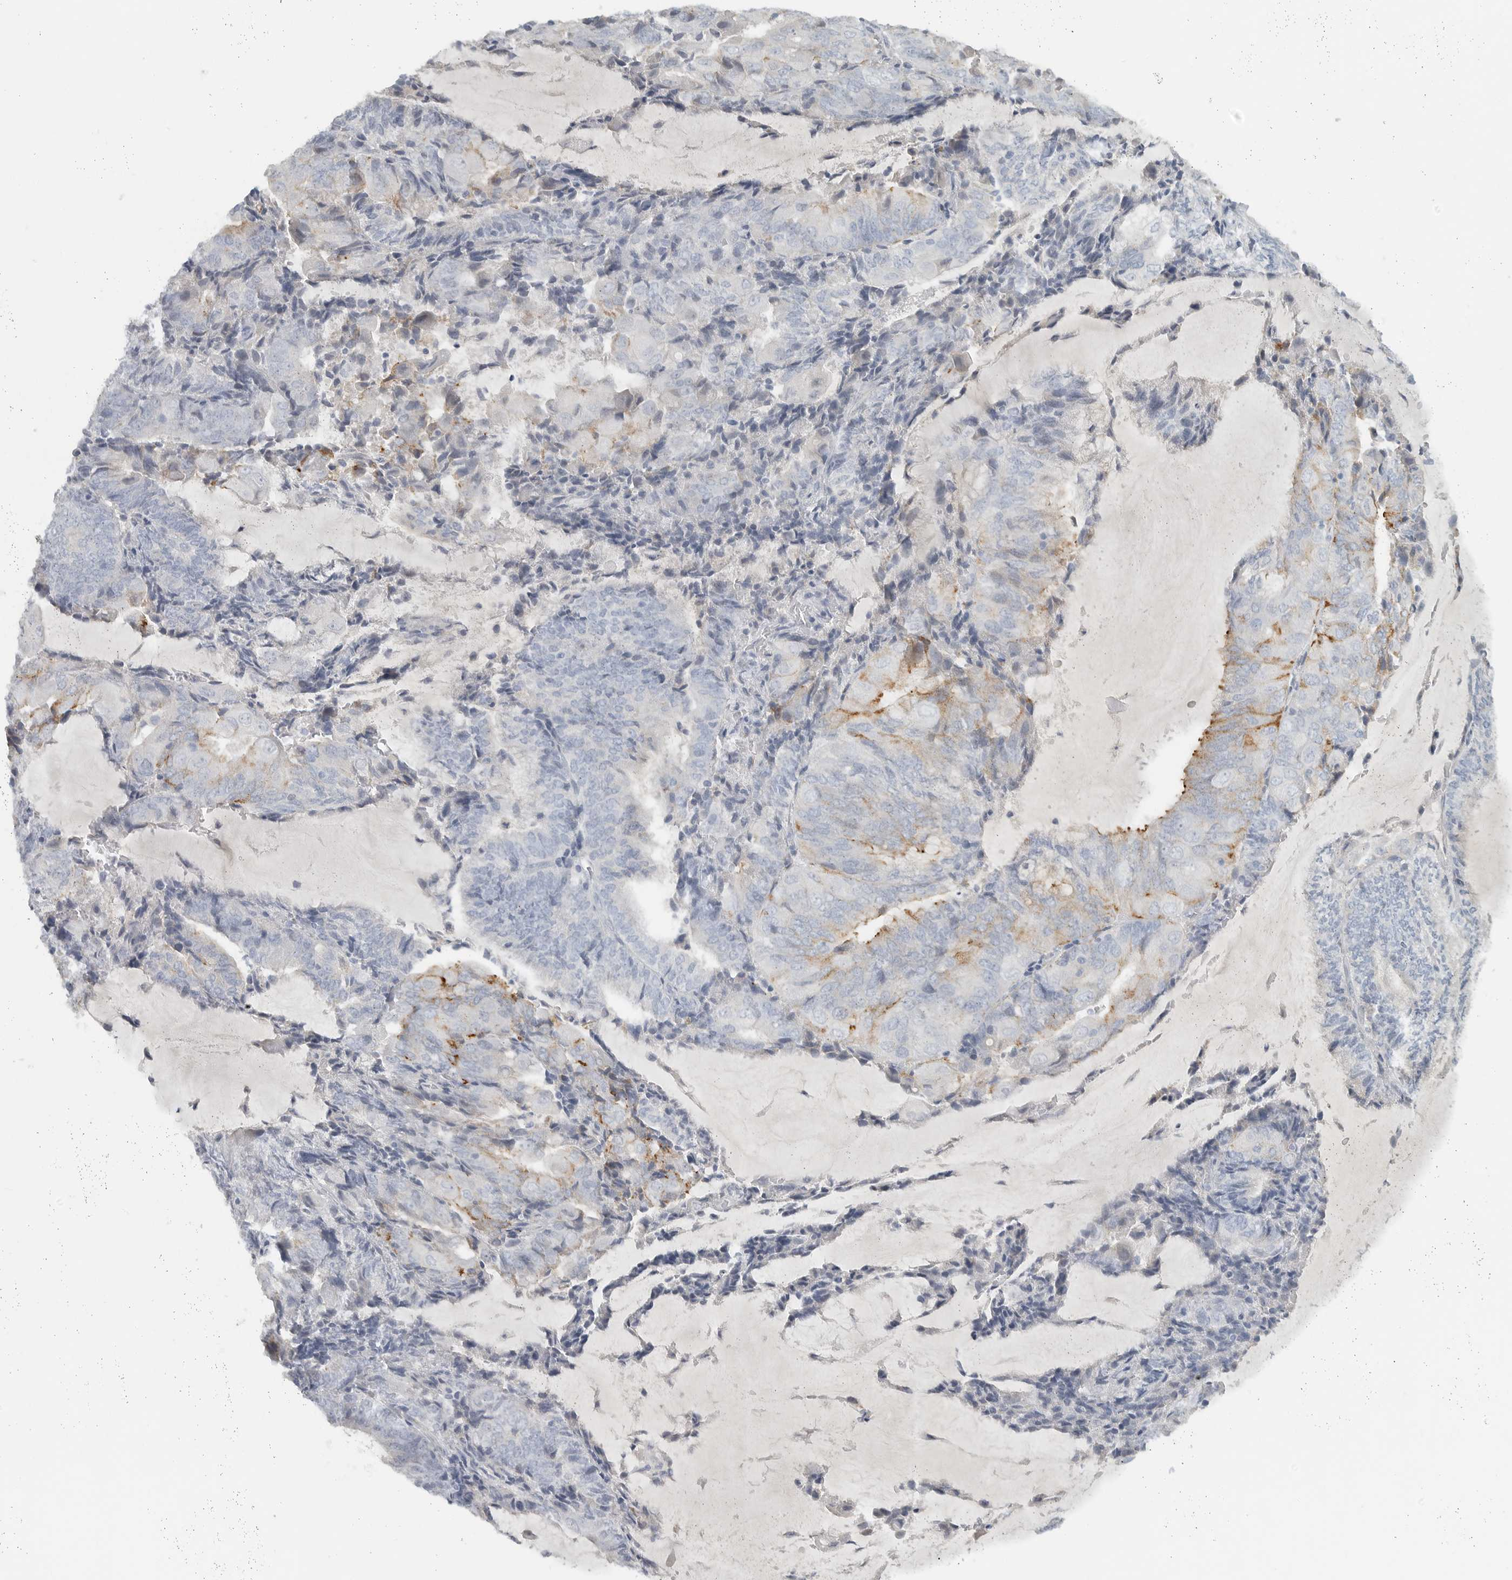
{"staining": {"intensity": "weak", "quantity": "<25%", "location": "cytoplasmic/membranous"}, "tissue": "endometrial cancer", "cell_type": "Tumor cells", "image_type": "cancer", "snomed": [{"axis": "morphology", "description": "Adenocarcinoma, NOS"}, {"axis": "topography", "description": "Endometrium"}], "caption": "The histopathology image exhibits no staining of tumor cells in endometrial cancer.", "gene": "PAM", "patient": {"sex": "female", "age": 81}}